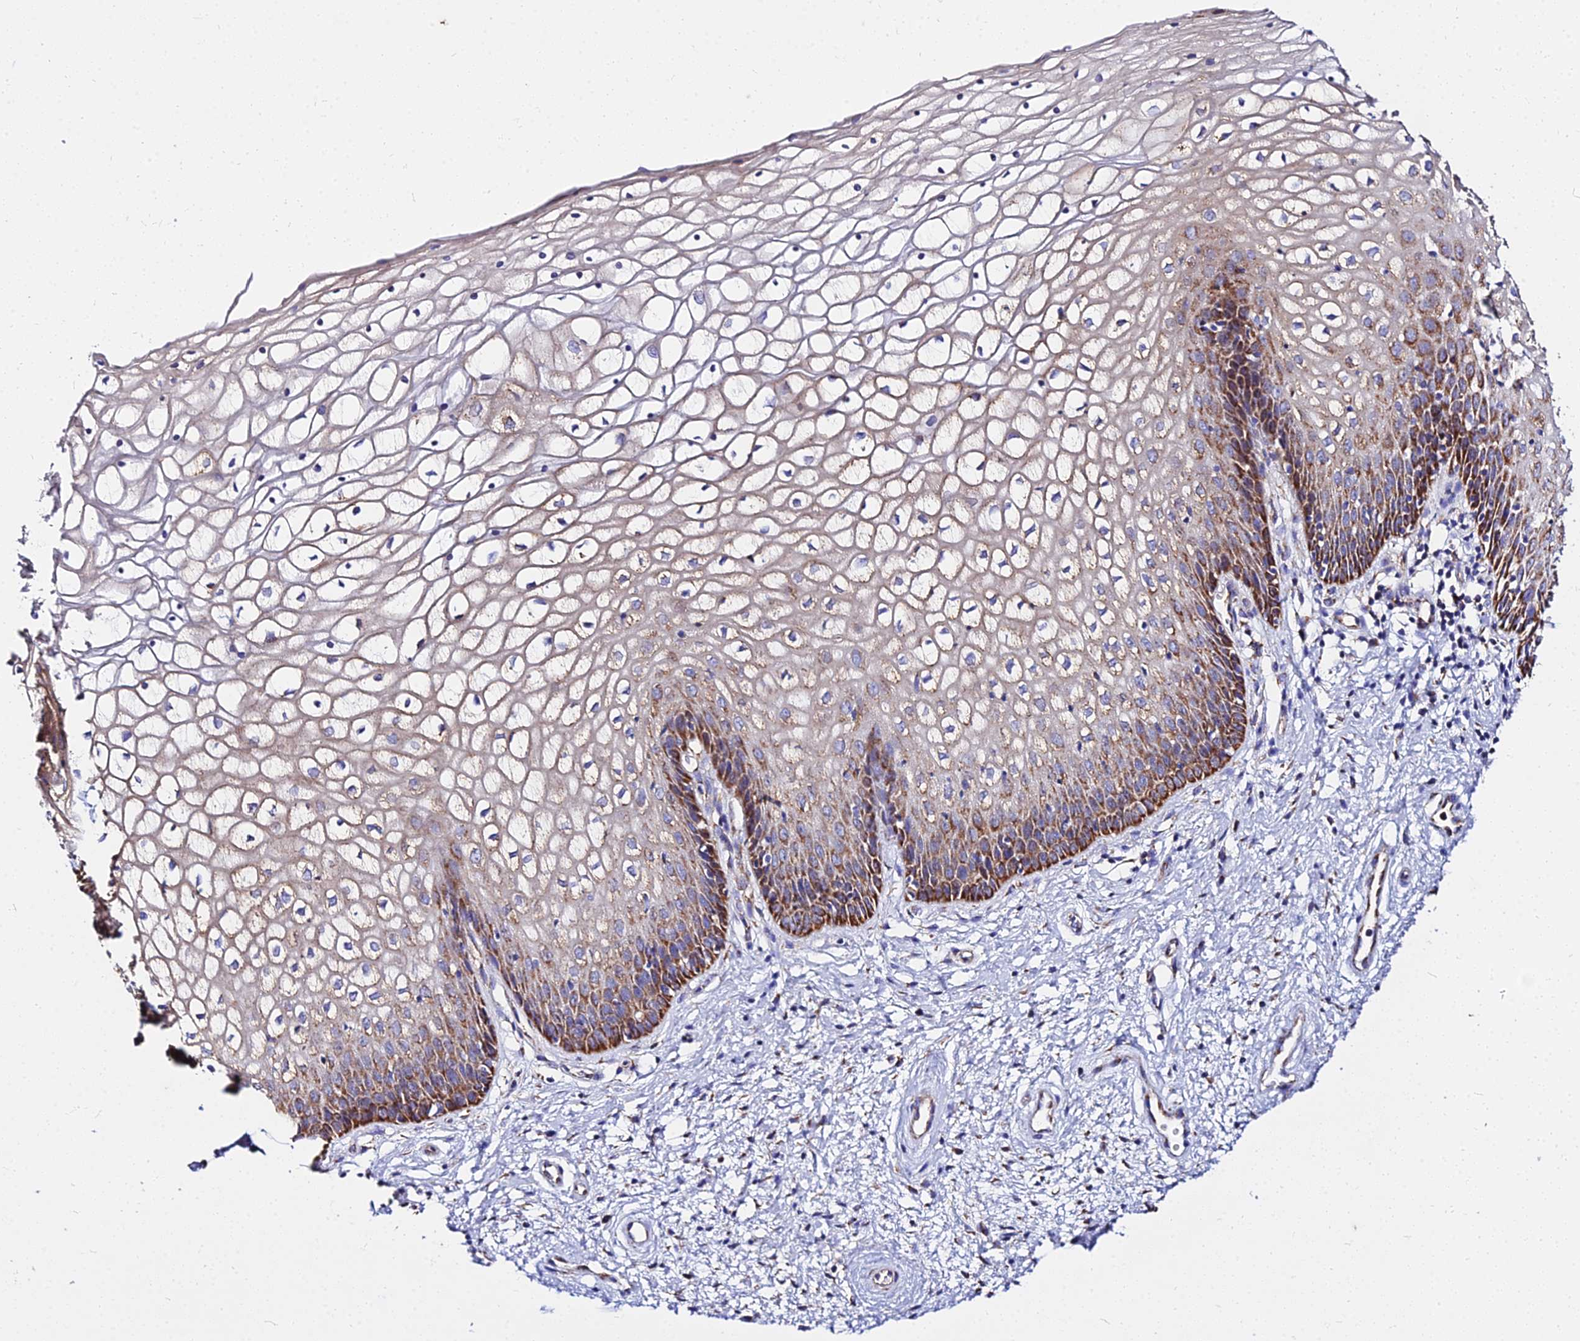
{"staining": {"intensity": "strong", "quantity": "25%-75%", "location": "cytoplasmic/membranous"}, "tissue": "vagina", "cell_type": "Squamous epithelial cells", "image_type": "normal", "snomed": [{"axis": "morphology", "description": "Normal tissue, NOS"}, {"axis": "topography", "description": "Vagina"}], "caption": "Brown immunohistochemical staining in benign vagina exhibits strong cytoplasmic/membranous positivity in about 25%-75% of squamous epithelial cells.", "gene": "ZNF573", "patient": {"sex": "female", "age": 34}}